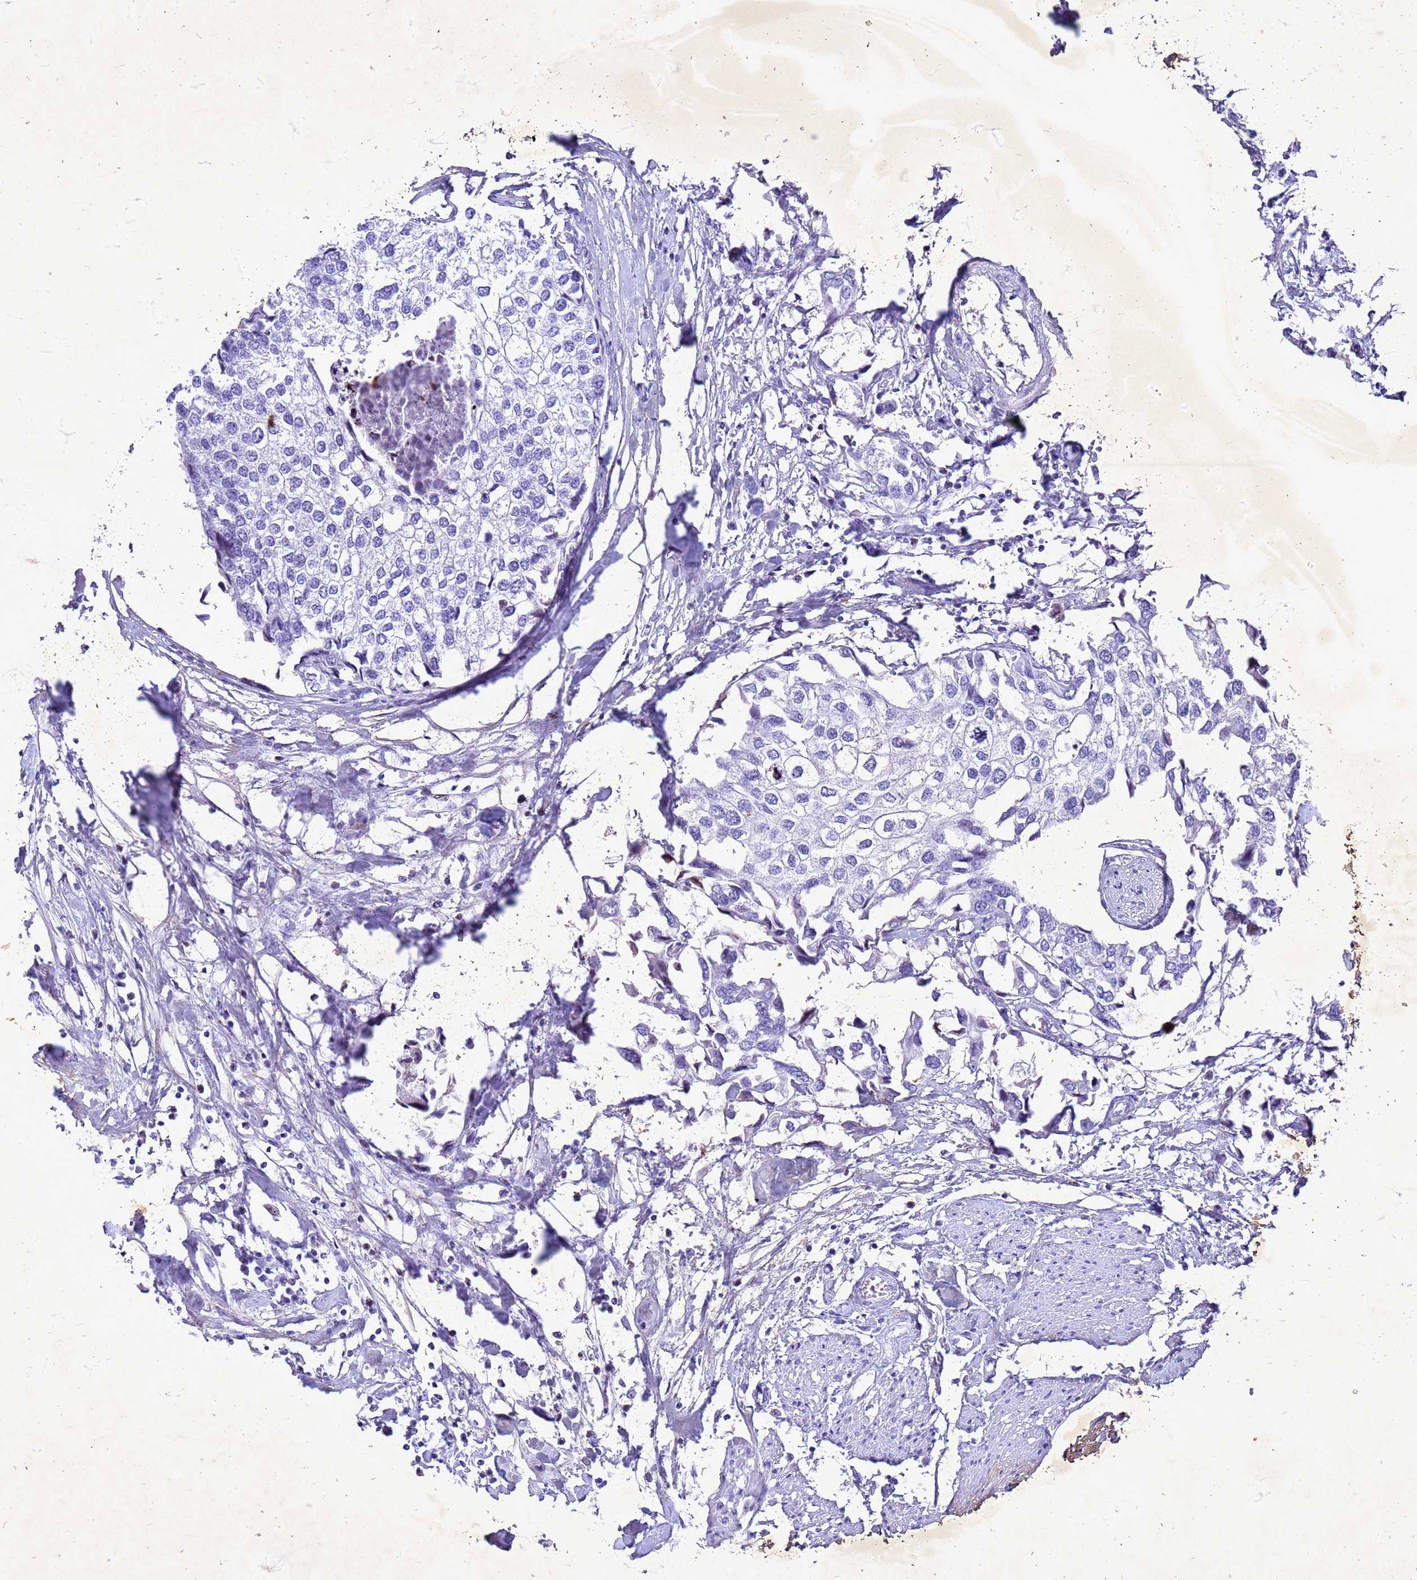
{"staining": {"intensity": "negative", "quantity": "none", "location": "none"}, "tissue": "urothelial cancer", "cell_type": "Tumor cells", "image_type": "cancer", "snomed": [{"axis": "morphology", "description": "Urothelial carcinoma, High grade"}, {"axis": "topography", "description": "Urinary bladder"}], "caption": "Tumor cells show no significant expression in high-grade urothelial carcinoma.", "gene": "COPS9", "patient": {"sex": "male", "age": 64}}